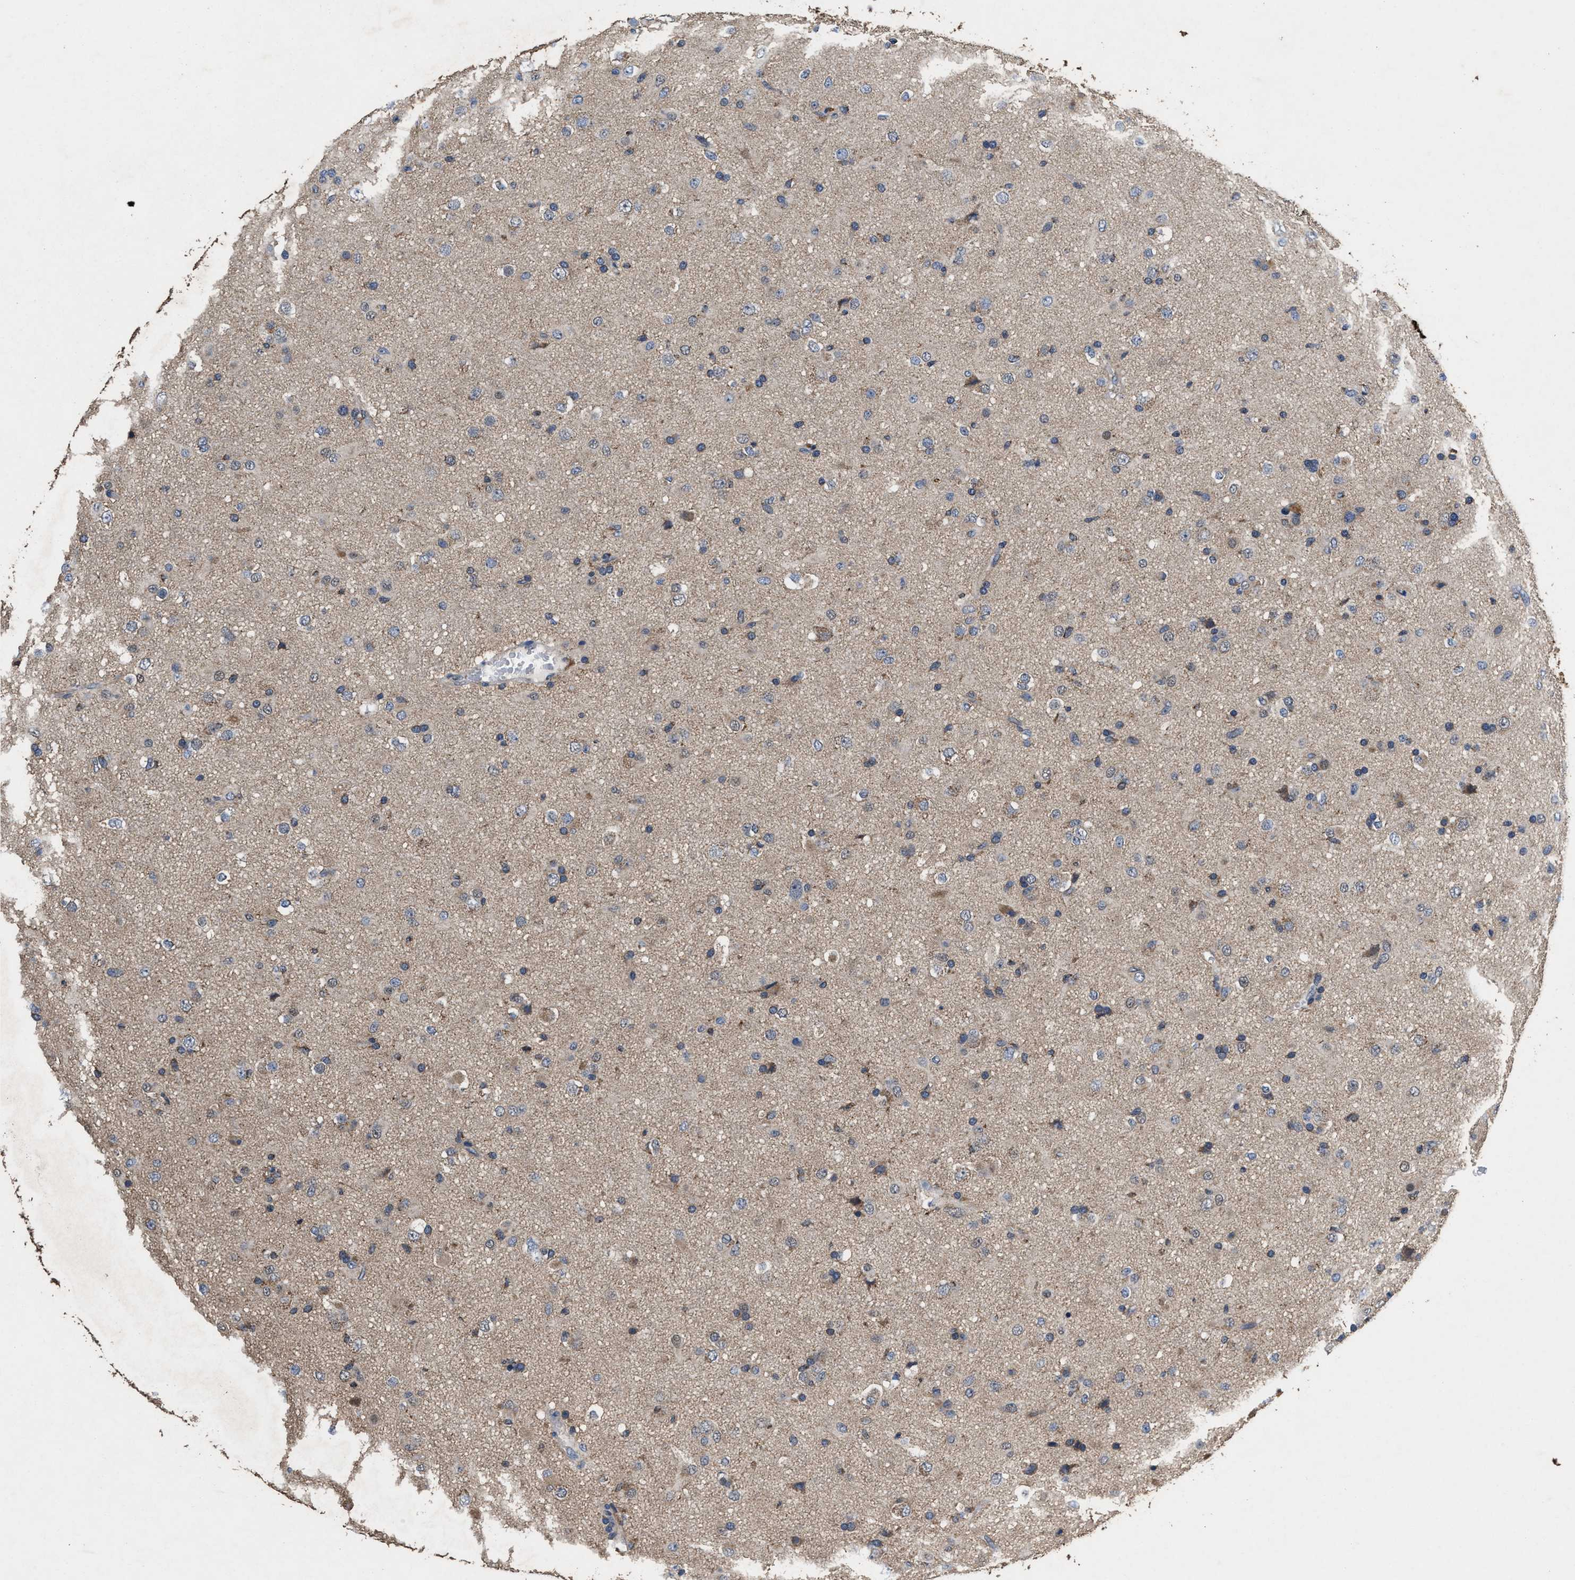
{"staining": {"intensity": "weak", "quantity": "<25%", "location": "cytoplasmic/membranous"}, "tissue": "glioma", "cell_type": "Tumor cells", "image_type": "cancer", "snomed": [{"axis": "morphology", "description": "Glioma, malignant, Low grade"}, {"axis": "topography", "description": "Brain"}], "caption": "The immunohistochemistry image has no significant expression in tumor cells of malignant low-grade glioma tissue.", "gene": "ACLY", "patient": {"sex": "male", "age": 65}}